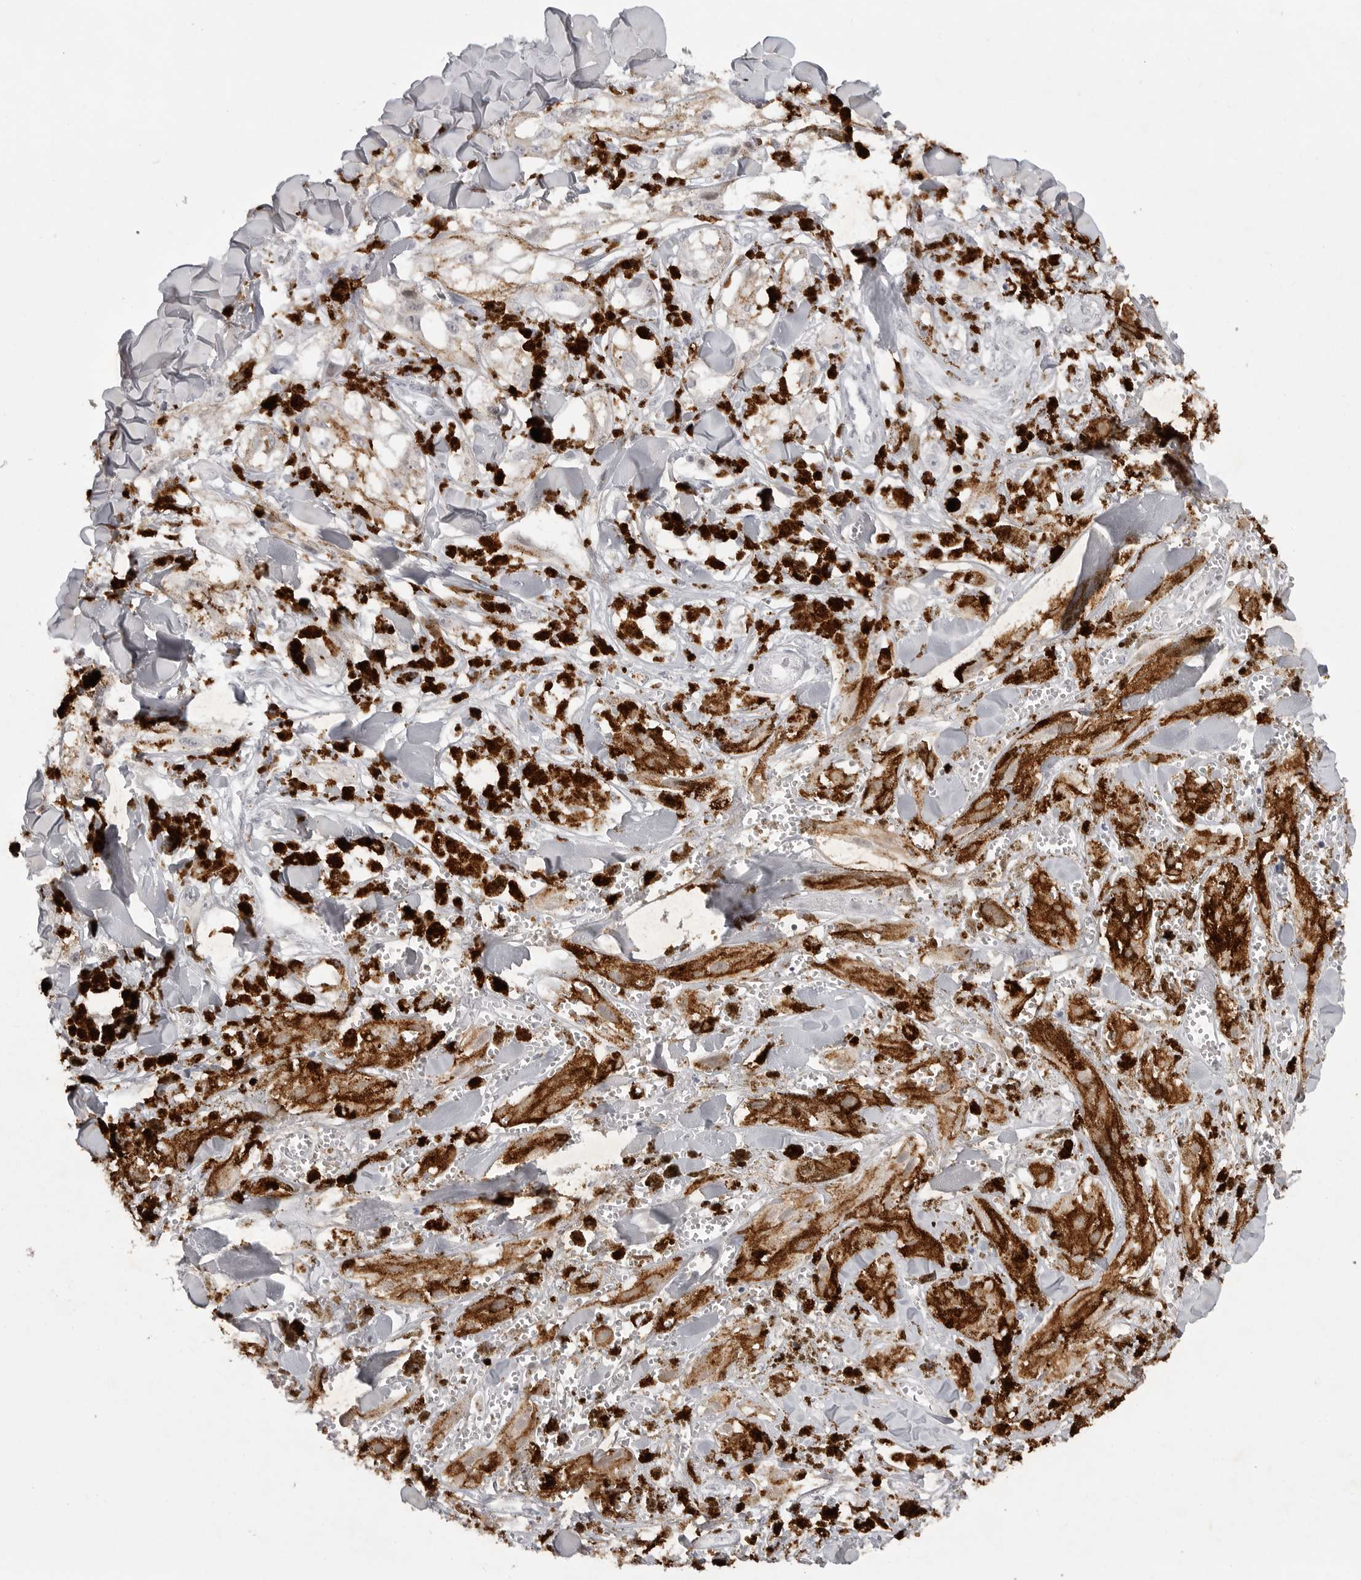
{"staining": {"intensity": "negative", "quantity": "none", "location": "none"}, "tissue": "melanoma", "cell_type": "Tumor cells", "image_type": "cancer", "snomed": [{"axis": "morphology", "description": "Malignant melanoma, NOS"}, {"axis": "topography", "description": "Skin"}], "caption": "DAB immunohistochemical staining of melanoma demonstrates no significant staining in tumor cells.", "gene": "TCTN3", "patient": {"sex": "male", "age": 88}}